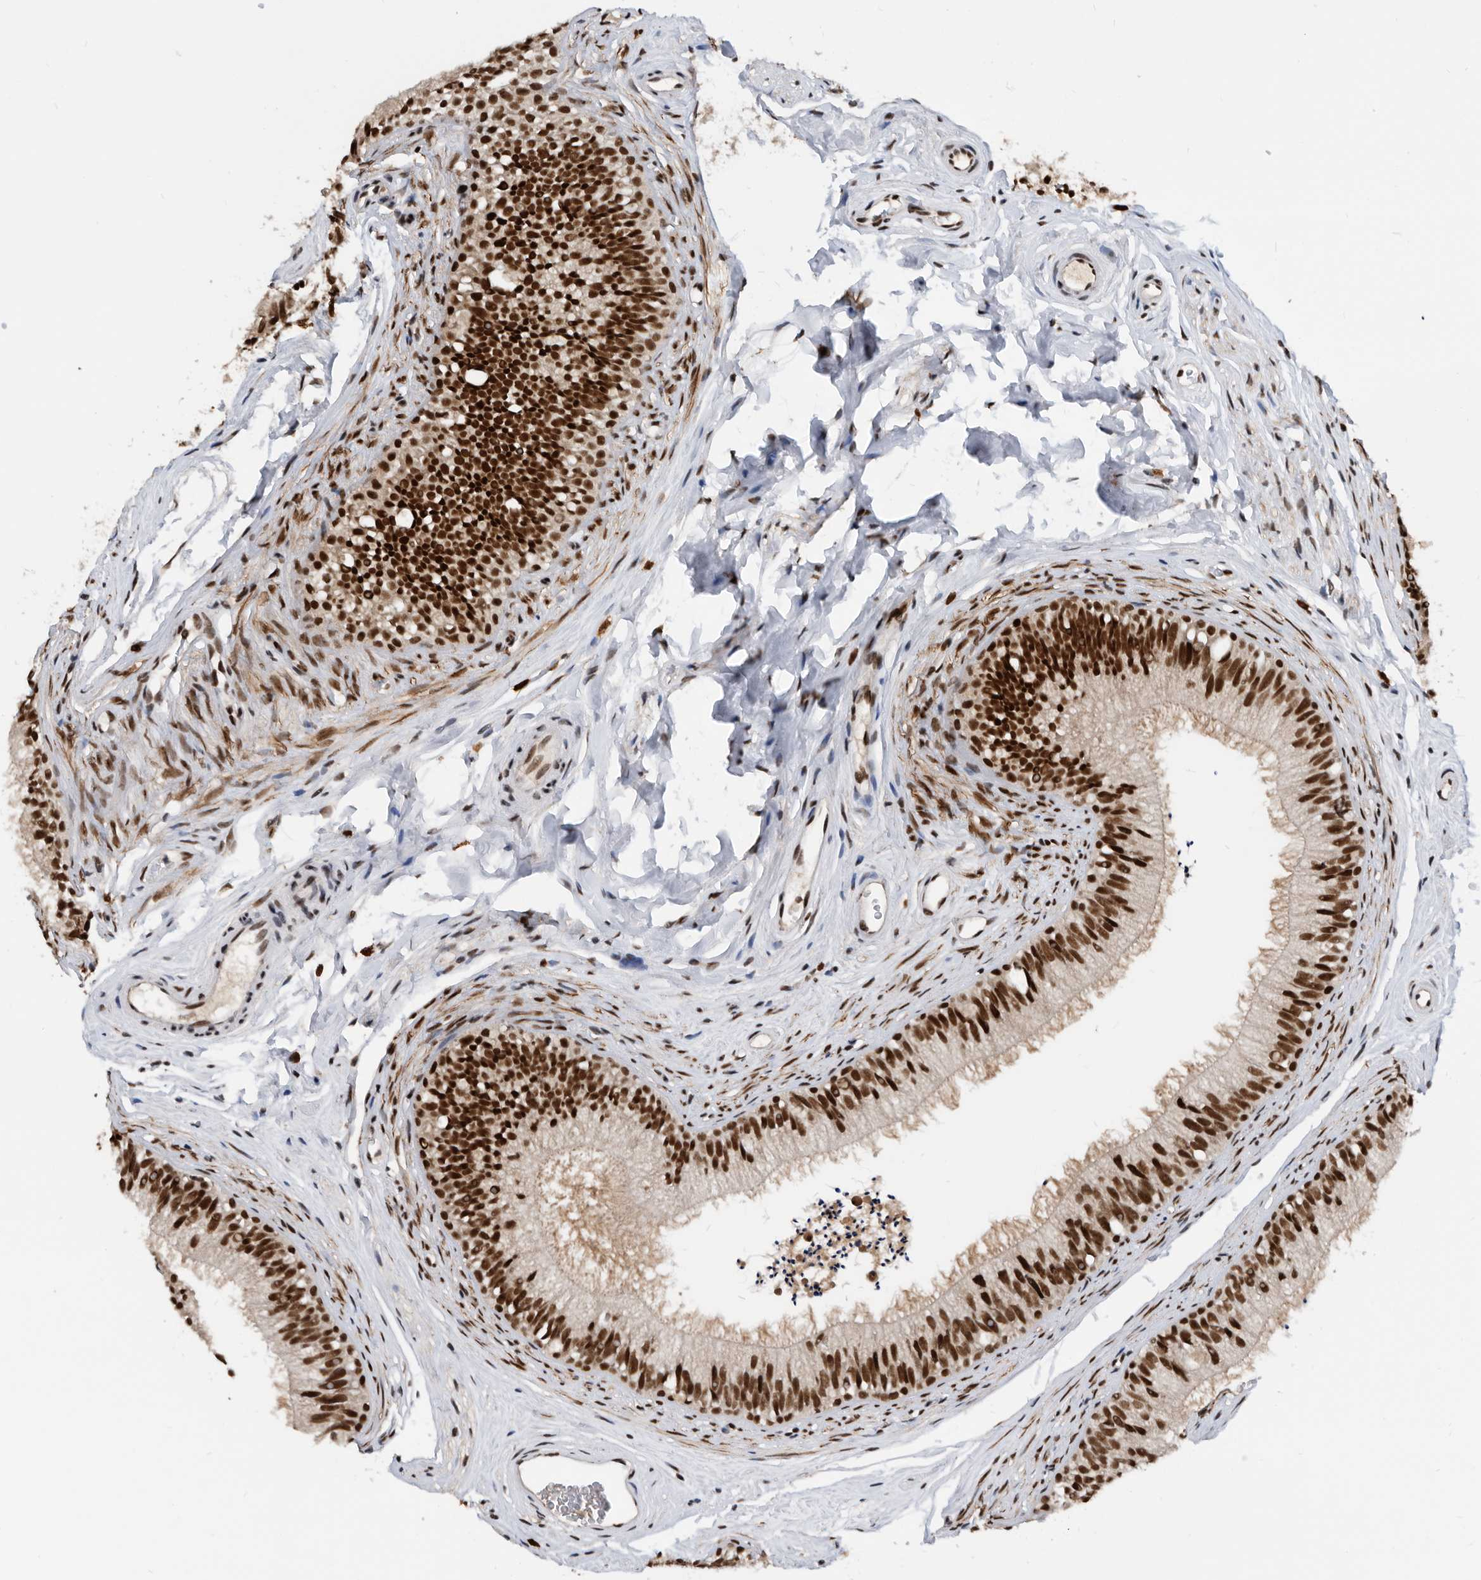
{"staining": {"intensity": "strong", "quantity": ">75%", "location": "nuclear"}, "tissue": "epididymis", "cell_type": "Glandular cells", "image_type": "normal", "snomed": [{"axis": "morphology", "description": "Normal tissue, NOS"}, {"axis": "topography", "description": "Epididymis"}], "caption": "Immunohistochemical staining of normal epididymis reveals >75% levels of strong nuclear protein positivity in about >75% of glandular cells. (Stains: DAB in brown, nuclei in blue, Microscopy: brightfield microscopy at high magnification).", "gene": "ZNF260", "patient": {"sex": "male", "age": 29}}